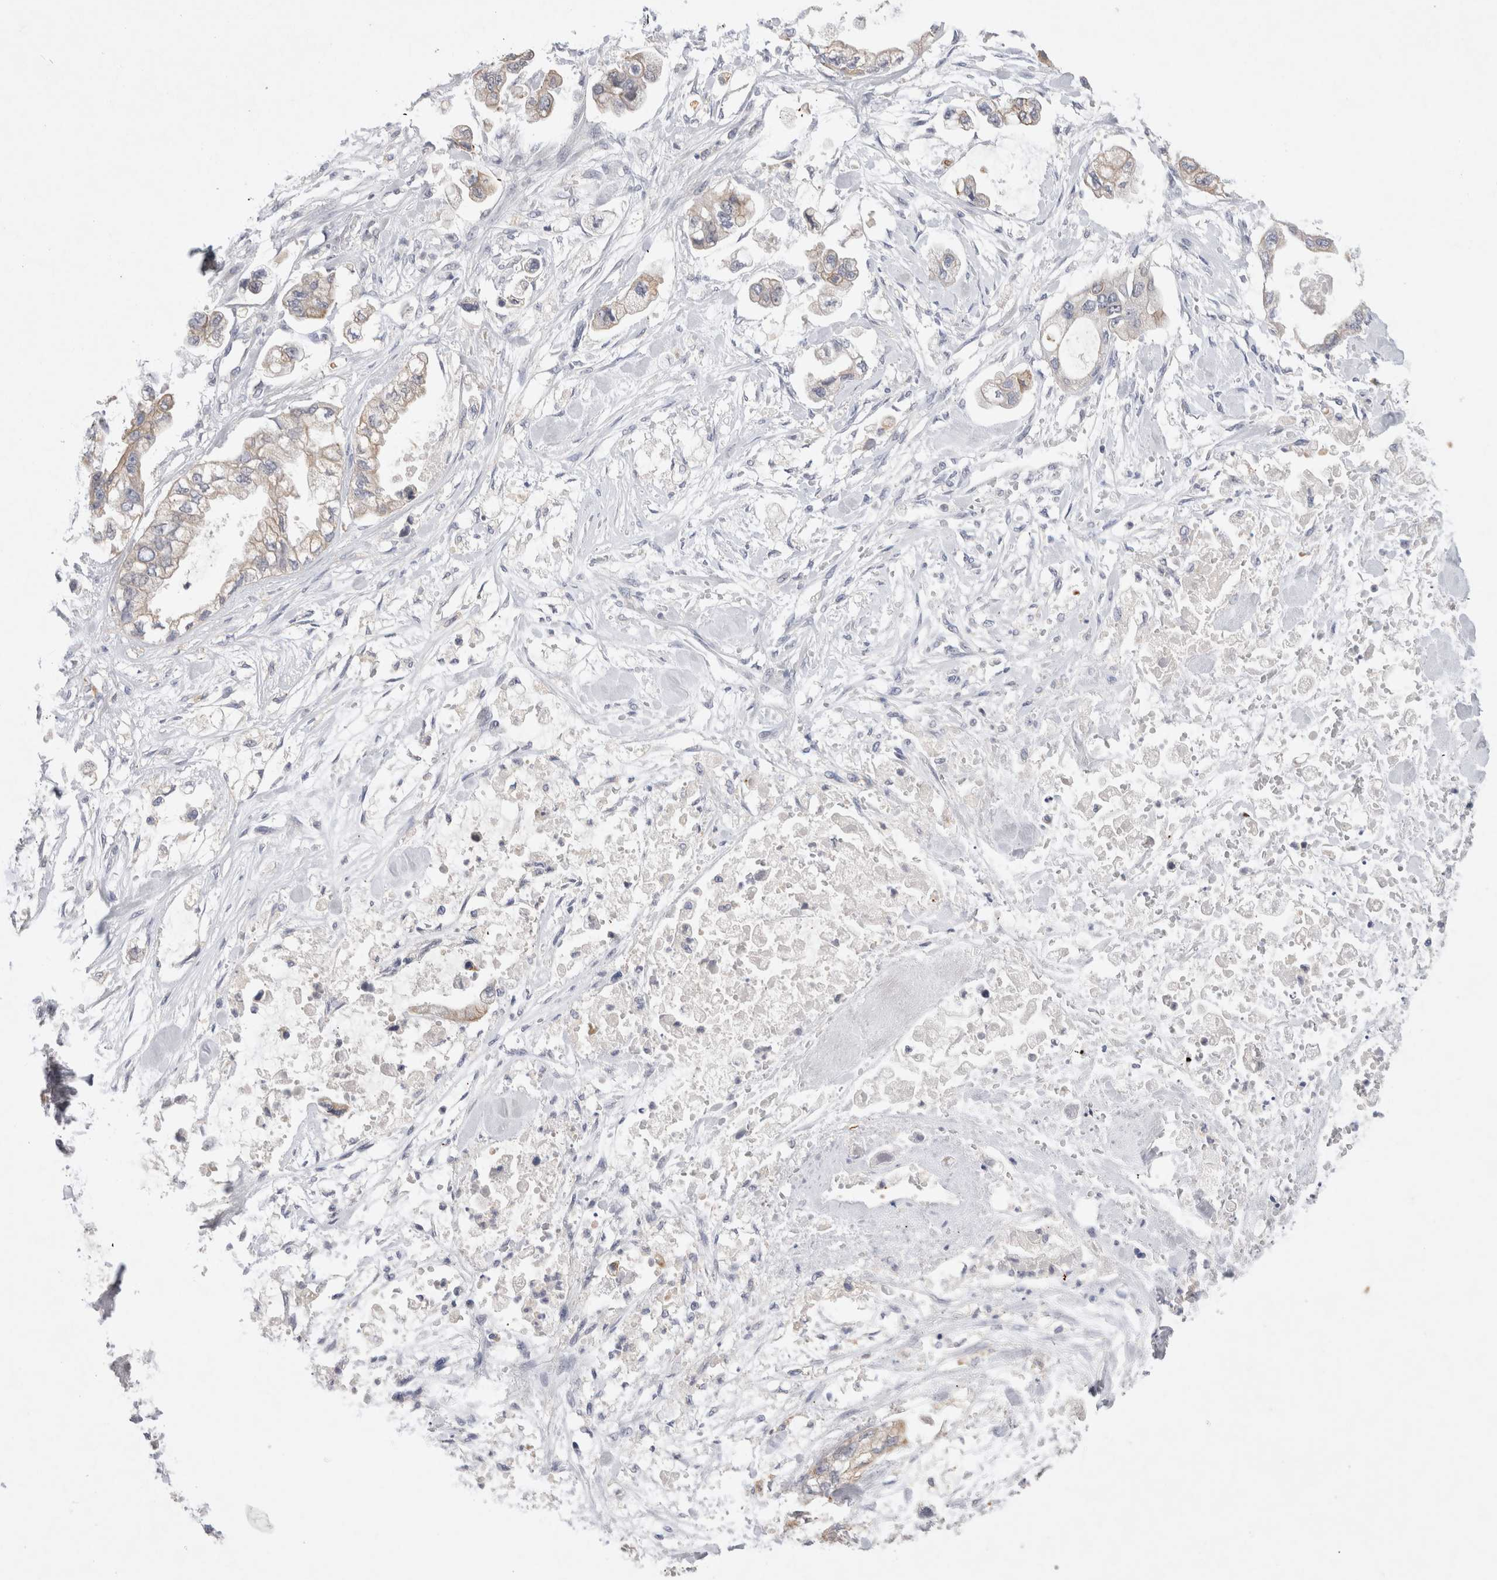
{"staining": {"intensity": "weak", "quantity": "25%-75%", "location": "cytoplasmic/membranous"}, "tissue": "stomach cancer", "cell_type": "Tumor cells", "image_type": "cancer", "snomed": [{"axis": "morphology", "description": "Normal tissue, NOS"}, {"axis": "morphology", "description": "Adenocarcinoma, NOS"}, {"axis": "topography", "description": "Stomach"}], "caption": "DAB (3,3'-diaminobenzidine) immunohistochemical staining of stomach cancer displays weak cytoplasmic/membranous protein staining in about 25%-75% of tumor cells.", "gene": "GAS1", "patient": {"sex": "male", "age": 62}}